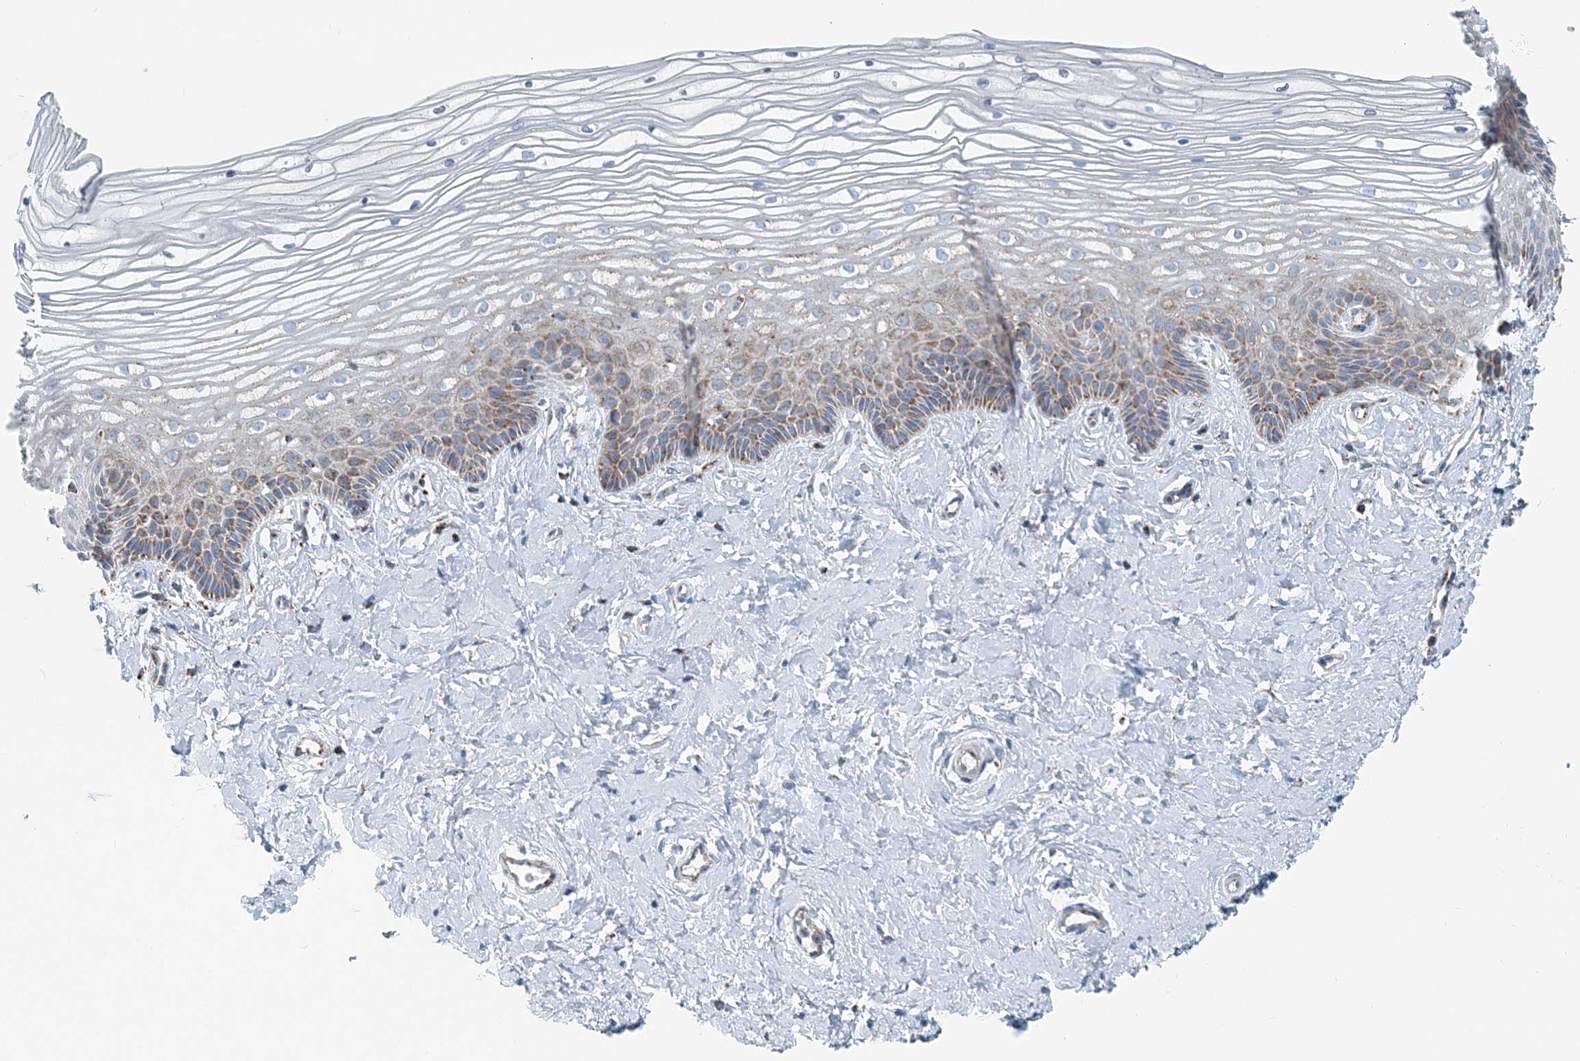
{"staining": {"intensity": "strong", "quantity": "25%-75%", "location": "cytoplasmic/membranous"}, "tissue": "vagina", "cell_type": "Squamous epithelial cells", "image_type": "normal", "snomed": [{"axis": "morphology", "description": "Normal tissue, NOS"}, {"axis": "topography", "description": "Vagina"}, {"axis": "topography", "description": "Cervix"}], "caption": "Vagina stained with immunohistochemistry shows strong cytoplasmic/membranous staining in approximately 25%-75% of squamous epithelial cells.", "gene": "INTU", "patient": {"sex": "female", "age": 40}}